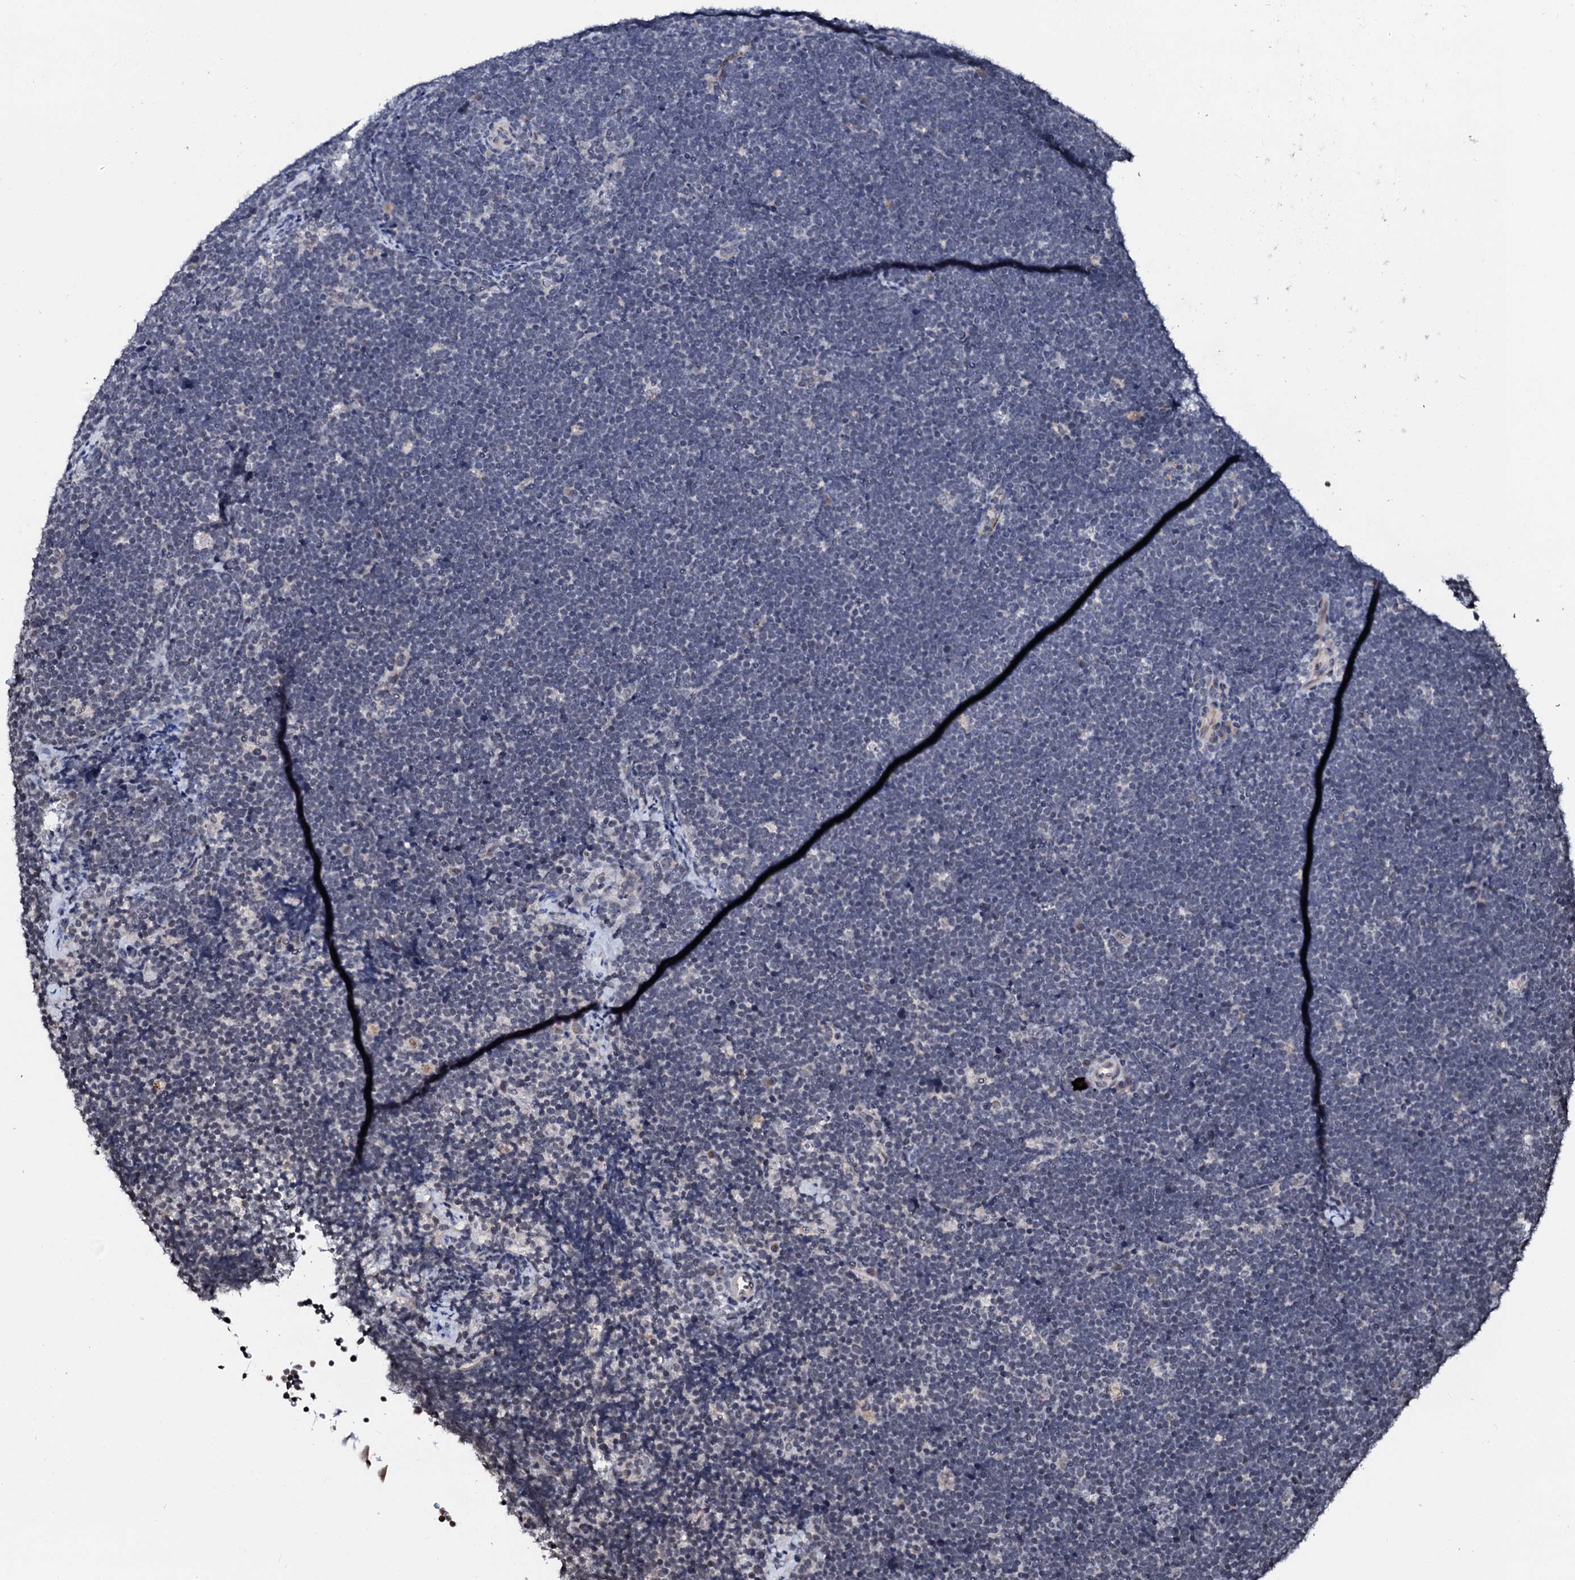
{"staining": {"intensity": "negative", "quantity": "none", "location": "none"}, "tissue": "lymphoma", "cell_type": "Tumor cells", "image_type": "cancer", "snomed": [{"axis": "morphology", "description": "Malignant lymphoma, non-Hodgkin's type, High grade"}, {"axis": "topography", "description": "Lymph node"}], "caption": "Immunohistochemistry (IHC) of human lymphoma demonstrates no positivity in tumor cells.", "gene": "LSM11", "patient": {"sex": "male", "age": 13}}